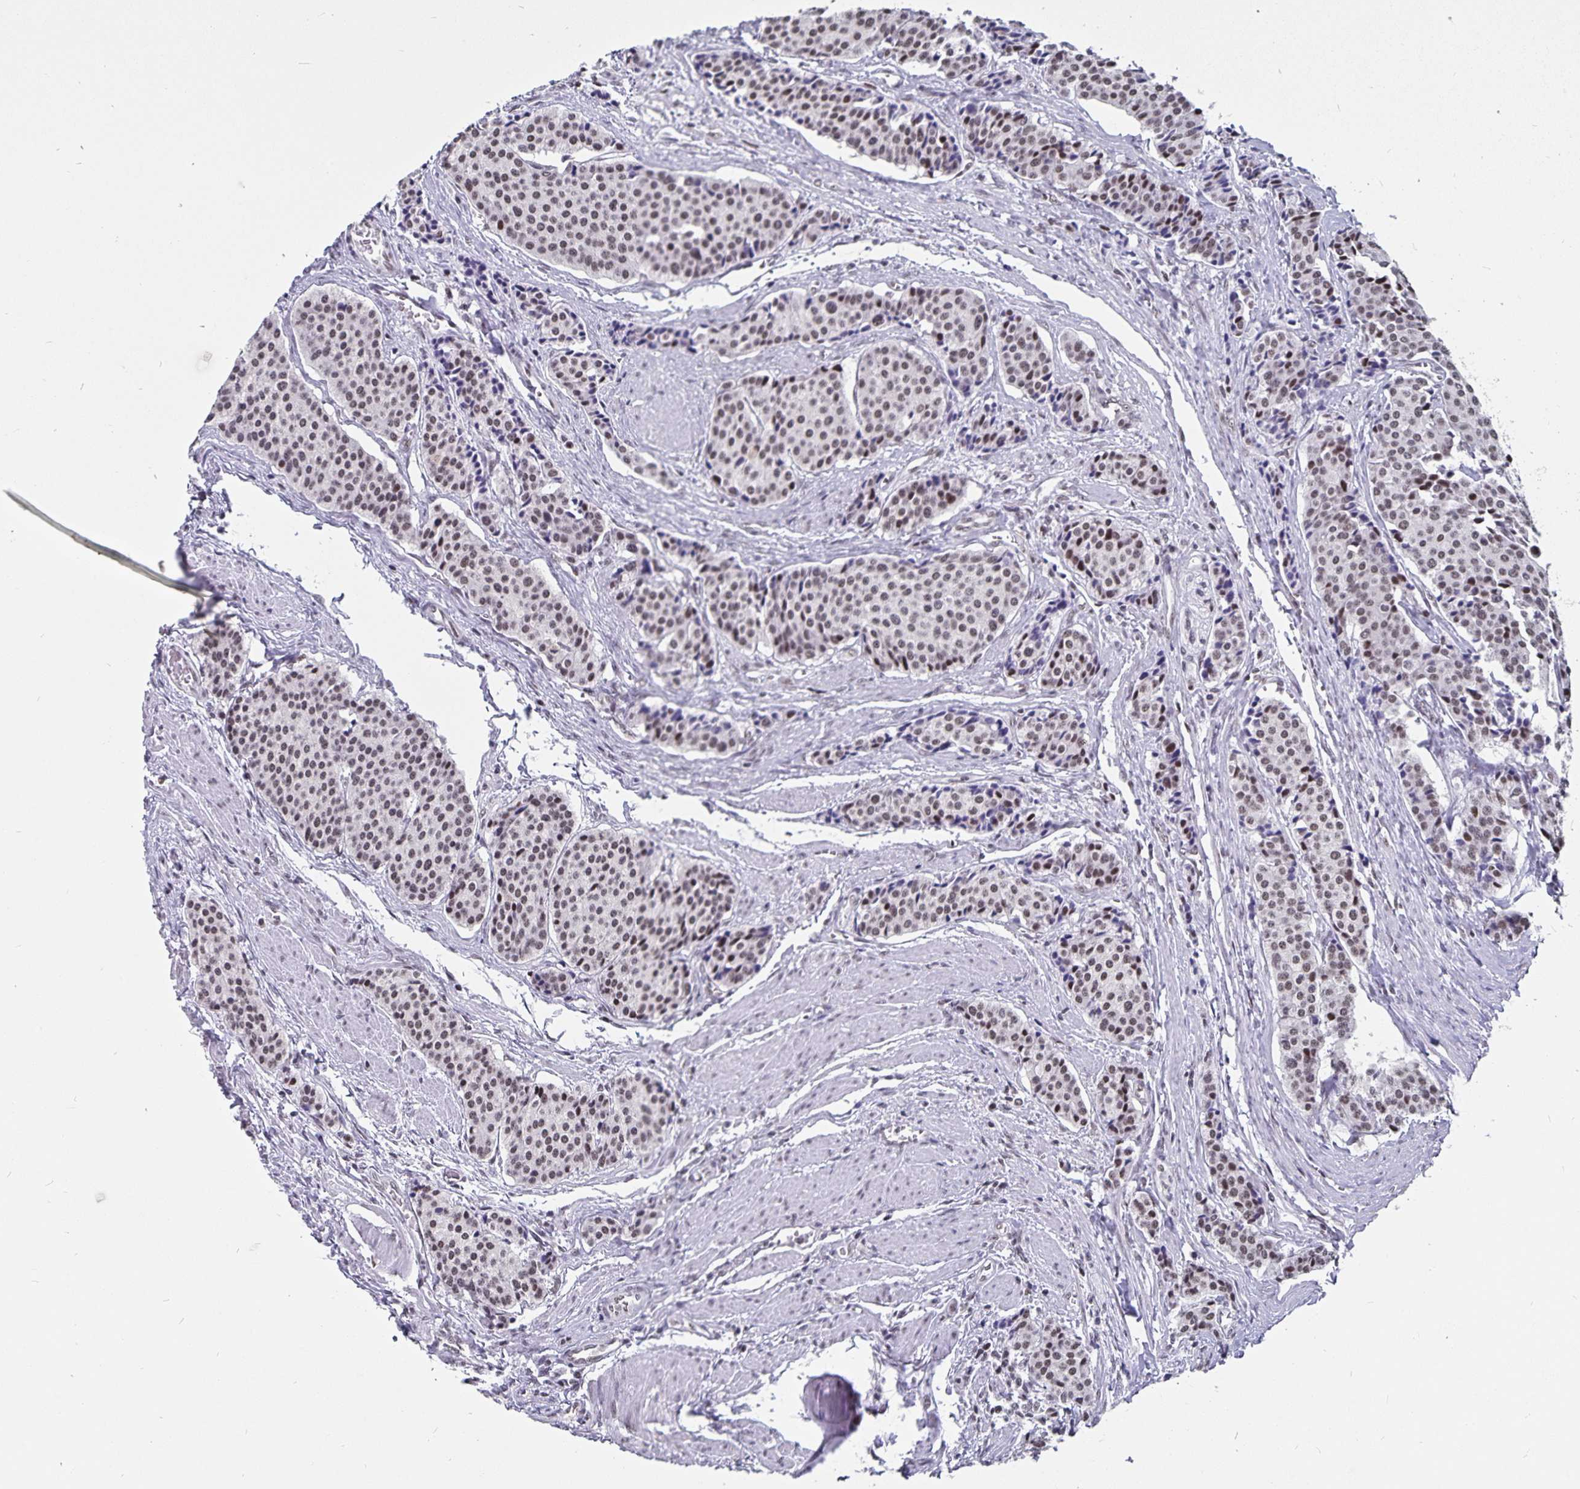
{"staining": {"intensity": "moderate", "quantity": ">75%", "location": "nuclear"}, "tissue": "carcinoid", "cell_type": "Tumor cells", "image_type": "cancer", "snomed": [{"axis": "morphology", "description": "Carcinoid, malignant, NOS"}, {"axis": "topography", "description": "Small intestine"}], "caption": "Moderate nuclear protein staining is seen in about >75% of tumor cells in carcinoid.", "gene": "PBX2", "patient": {"sex": "male", "age": 73}}